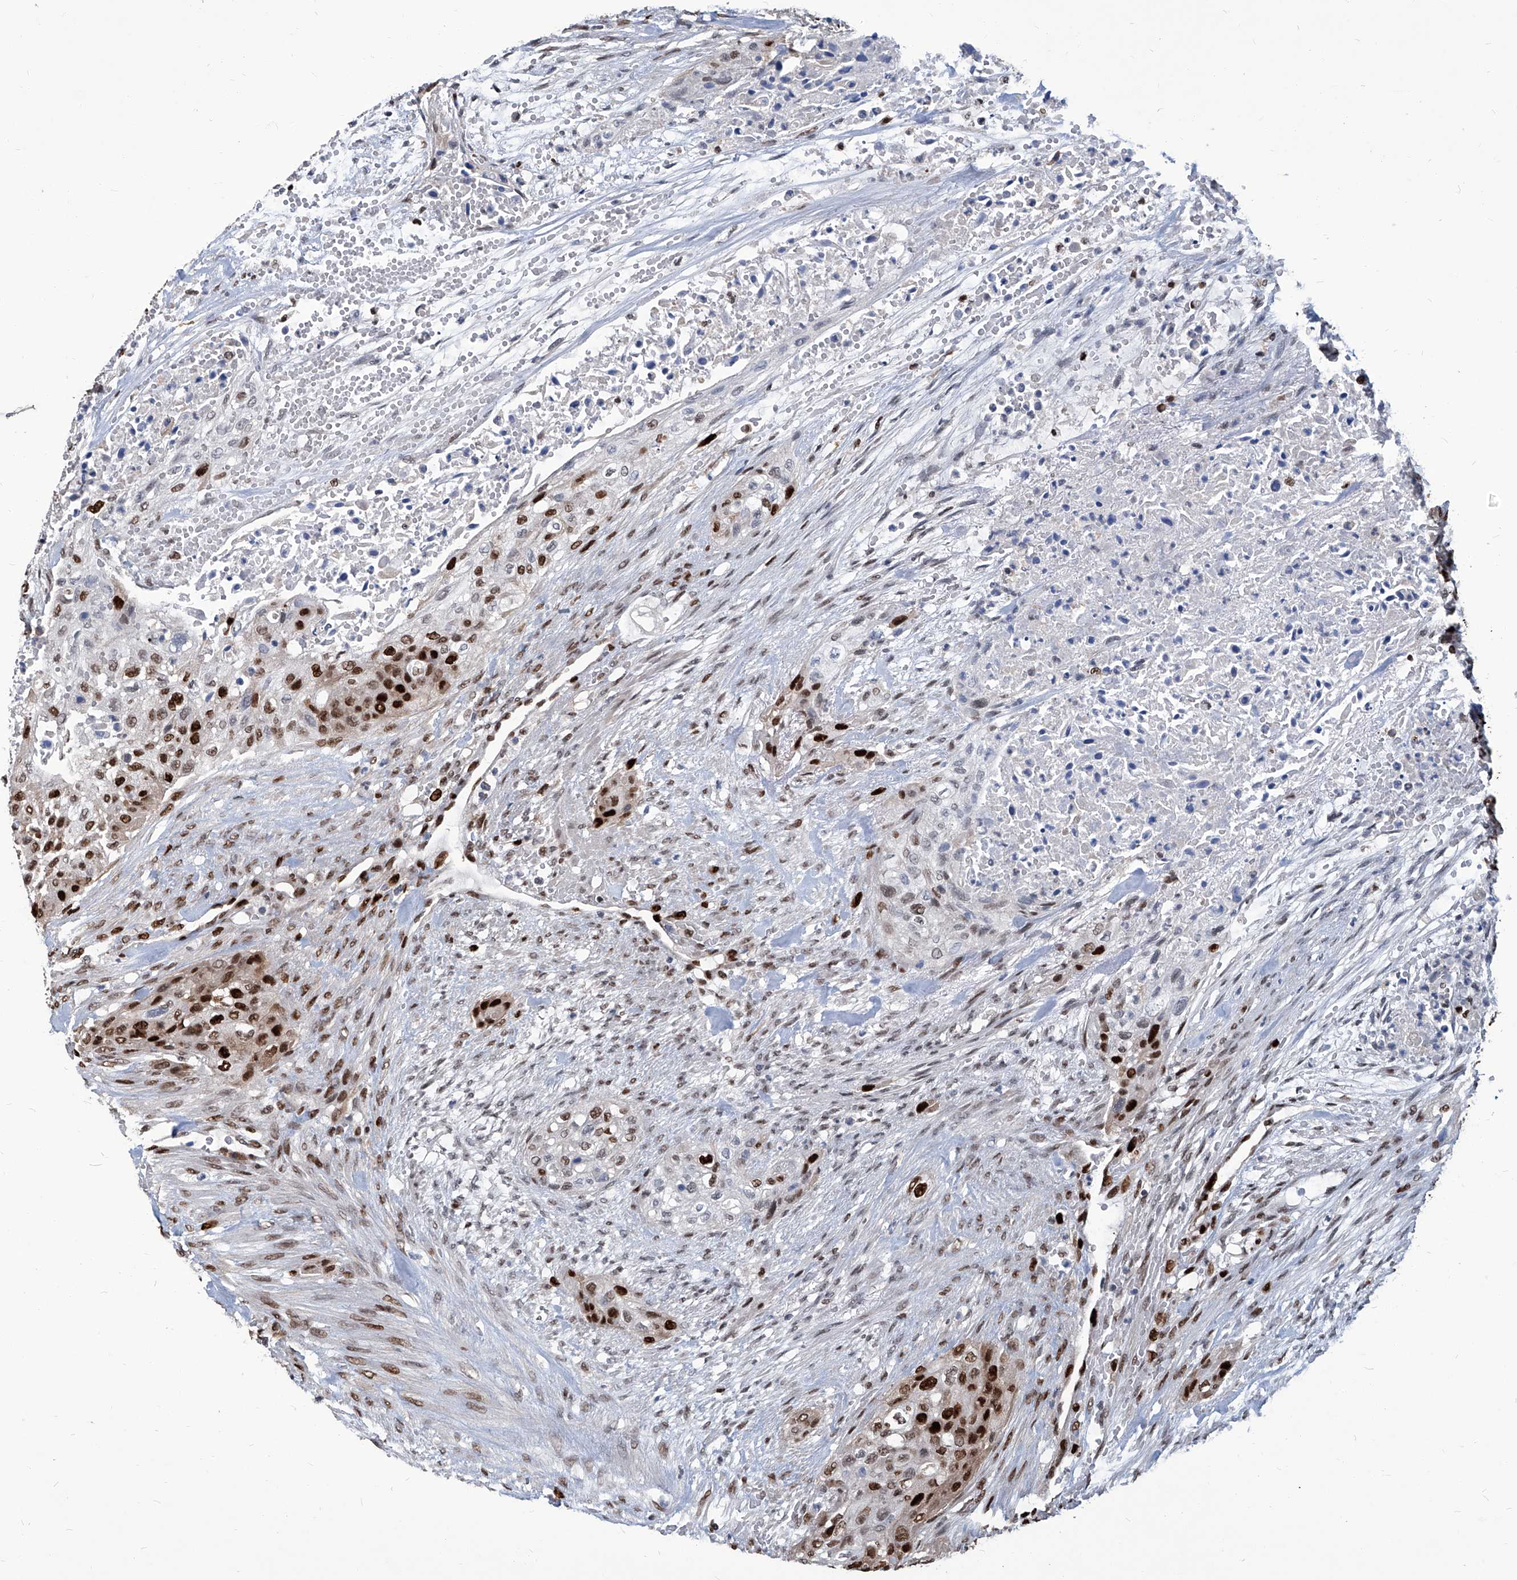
{"staining": {"intensity": "strong", "quantity": ">75%", "location": "nuclear"}, "tissue": "urothelial cancer", "cell_type": "Tumor cells", "image_type": "cancer", "snomed": [{"axis": "morphology", "description": "Urothelial carcinoma, High grade"}, {"axis": "topography", "description": "Urinary bladder"}], "caption": "Protein staining reveals strong nuclear staining in approximately >75% of tumor cells in urothelial cancer.", "gene": "PCNA", "patient": {"sex": "male", "age": 35}}